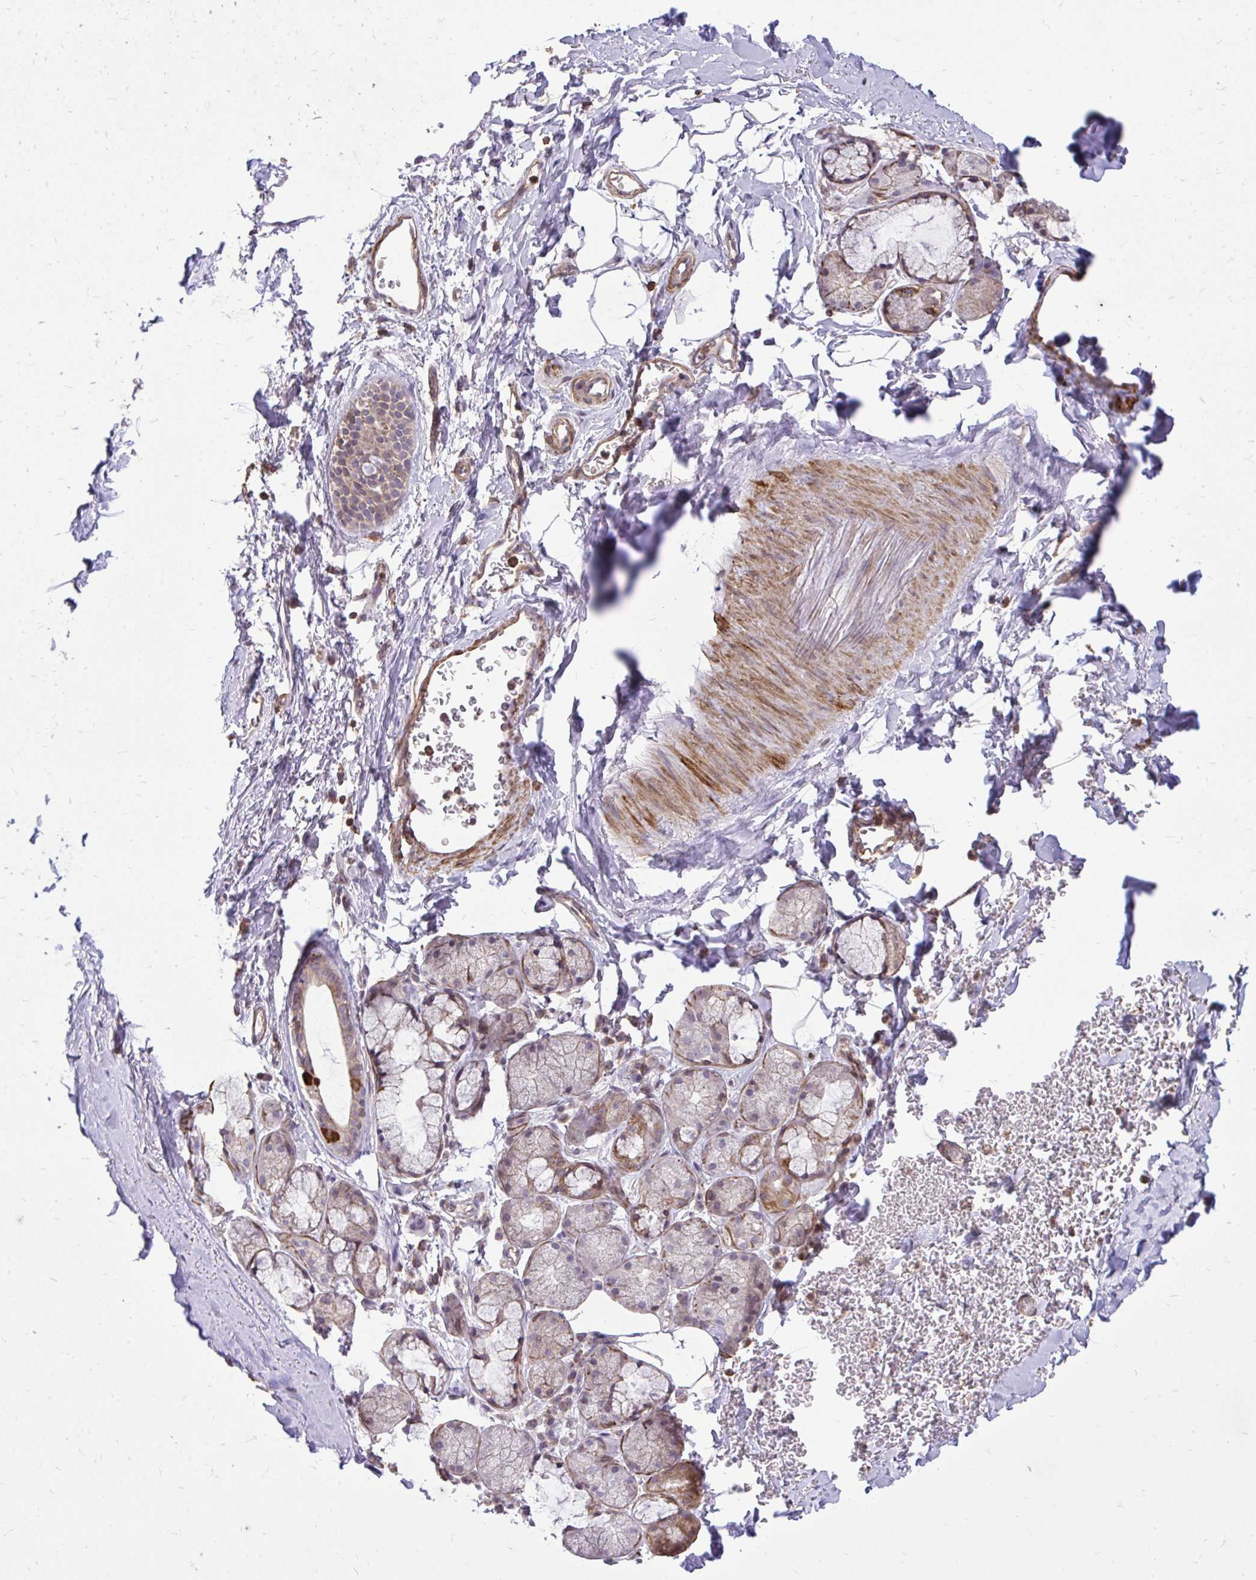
{"staining": {"intensity": "negative", "quantity": "none", "location": "none"}, "tissue": "adipose tissue", "cell_type": "Adipocytes", "image_type": "normal", "snomed": [{"axis": "morphology", "description": "Normal tissue, NOS"}, {"axis": "topography", "description": "Lymph node"}, {"axis": "topography", "description": "Cartilage tissue"}, {"axis": "topography", "description": "Bronchus"}], "caption": "Immunohistochemistry histopathology image of unremarkable adipose tissue: human adipose tissue stained with DAB shows no significant protein staining in adipocytes.", "gene": "SLC7A5", "patient": {"sex": "female", "age": 70}}